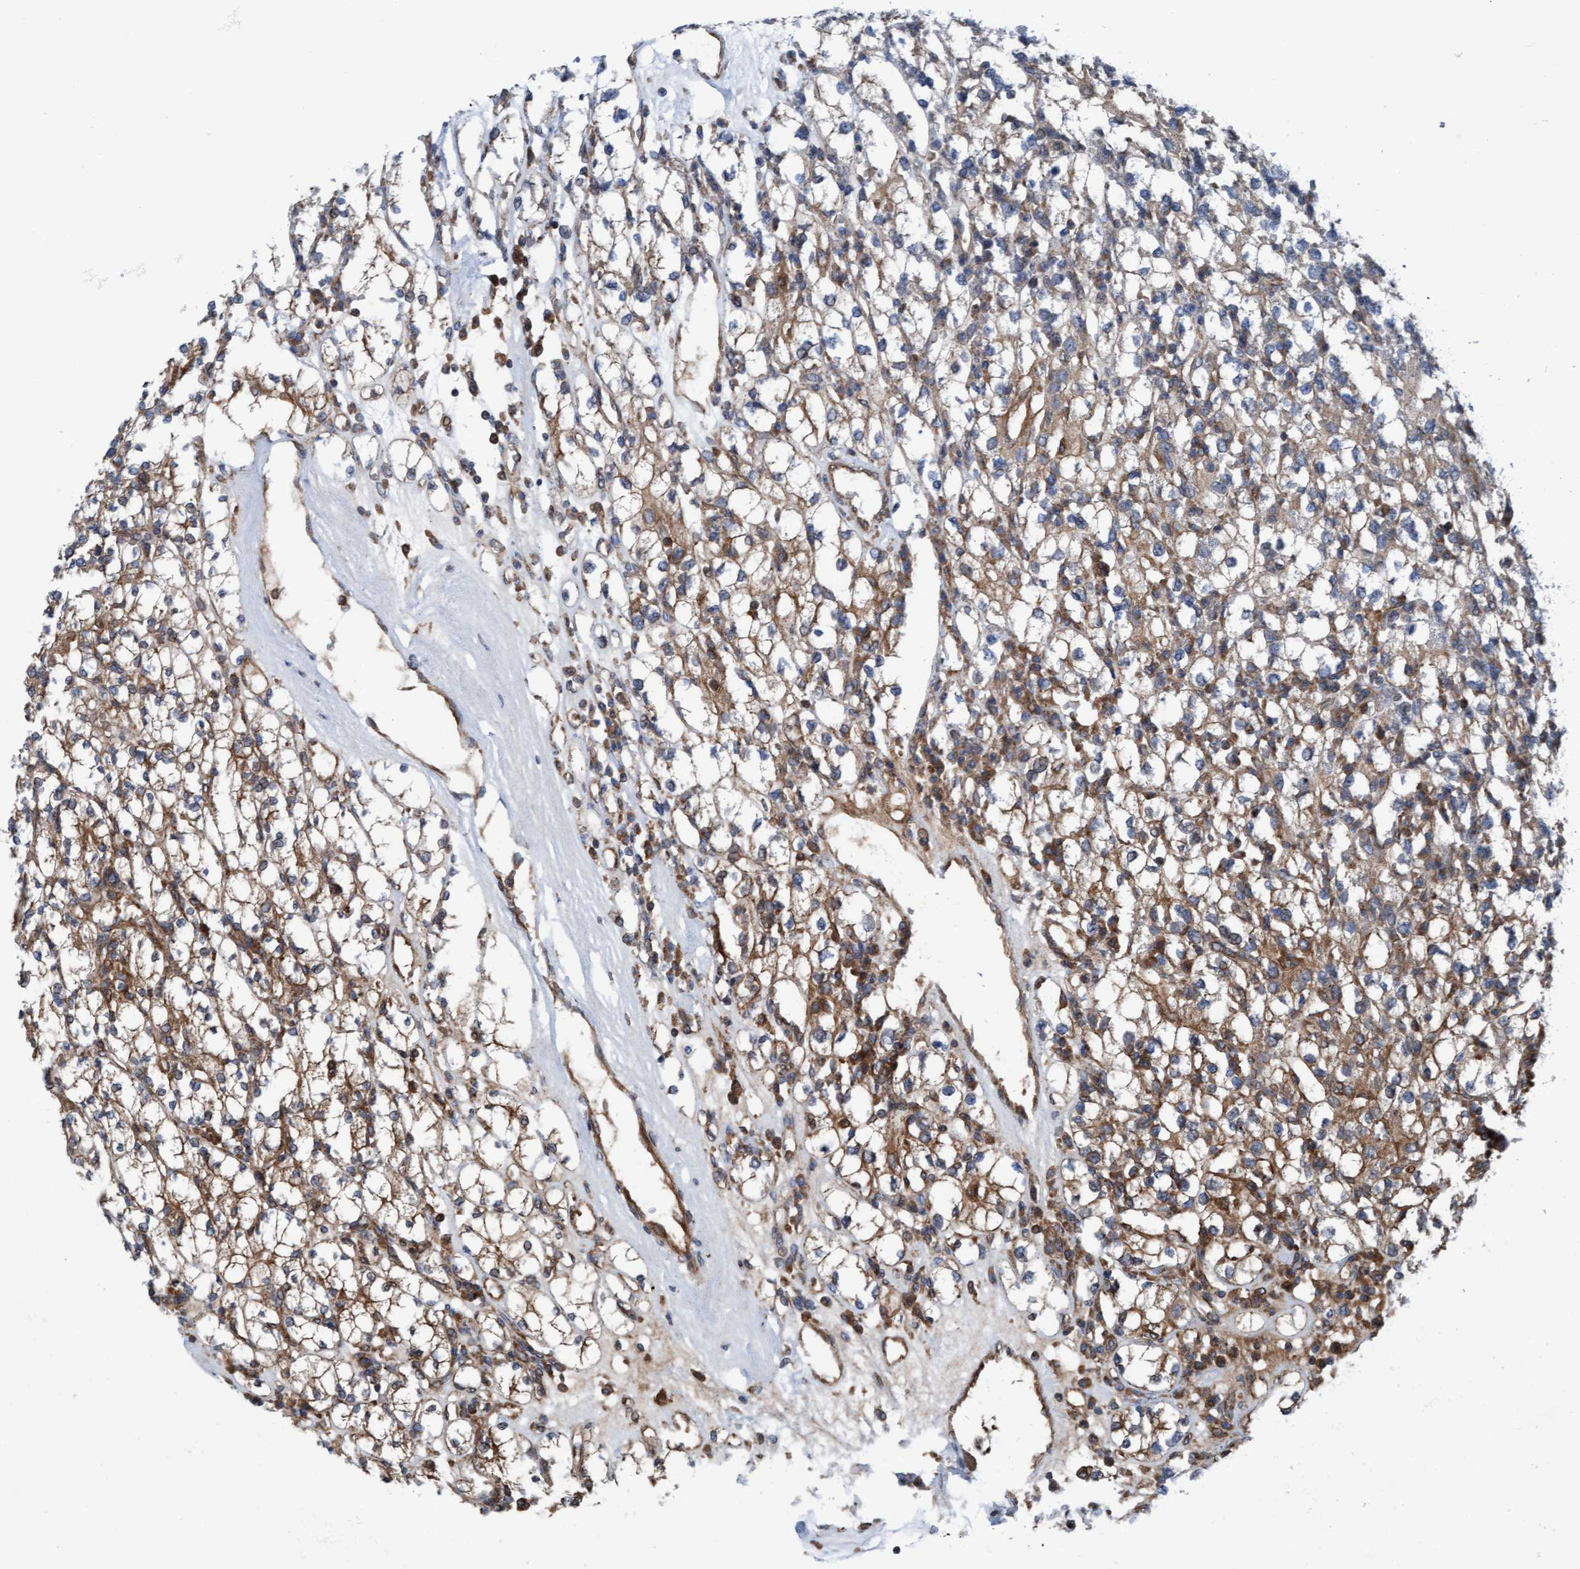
{"staining": {"intensity": "moderate", "quantity": "25%-75%", "location": "cytoplasmic/membranous"}, "tissue": "renal cancer", "cell_type": "Tumor cells", "image_type": "cancer", "snomed": [{"axis": "morphology", "description": "Adenocarcinoma, NOS"}, {"axis": "topography", "description": "Kidney"}], "caption": "Brown immunohistochemical staining in human renal cancer demonstrates moderate cytoplasmic/membranous staining in approximately 25%-75% of tumor cells.", "gene": "RAP1GAP2", "patient": {"sex": "male", "age": 77}}